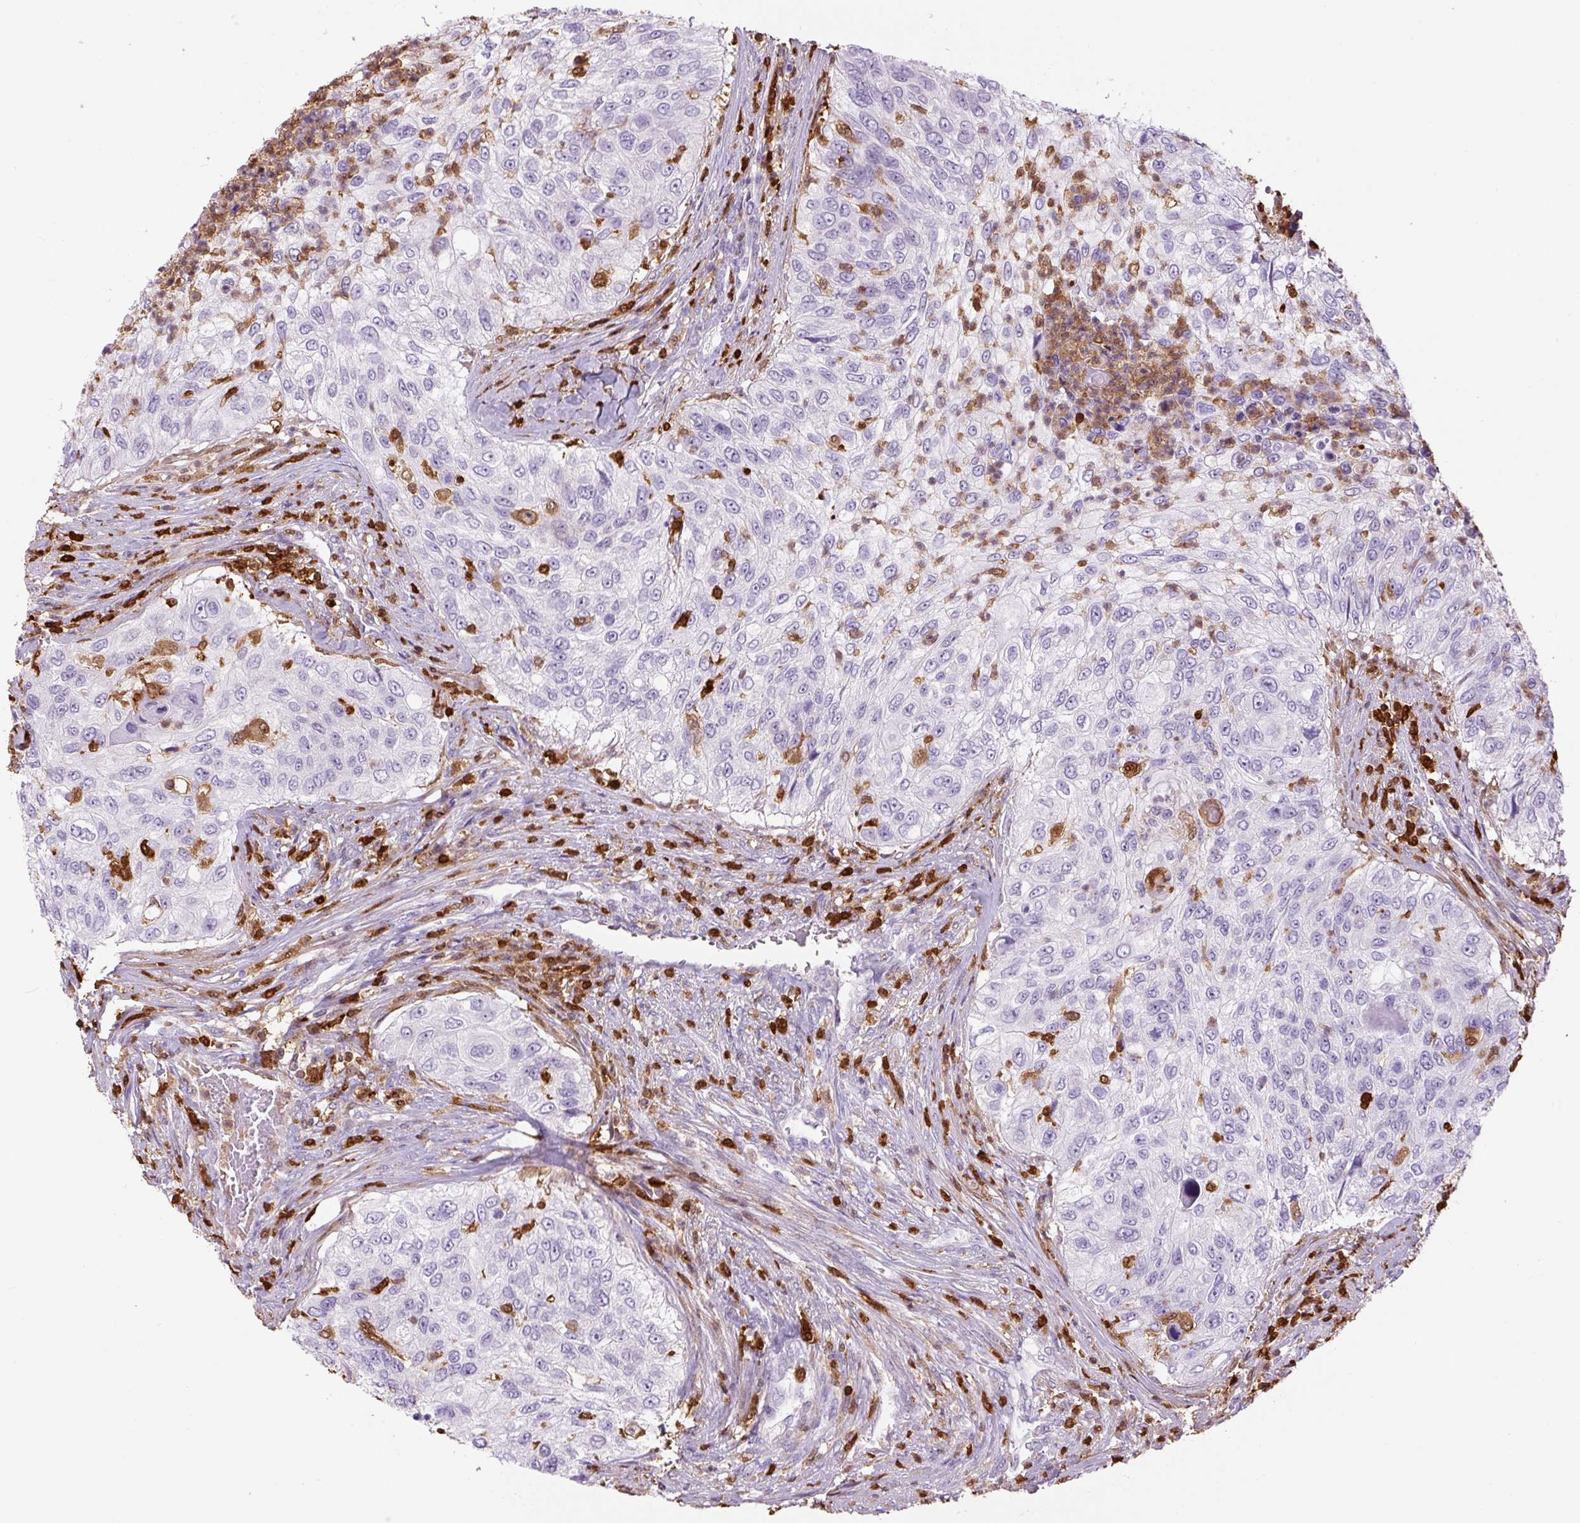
{"staining": {"intensity": "negative", "quantity": "none", "location": "none"}, "tissue": "urothelial cancer", "cell_type": "Tumor cells", "image_type": "cancer", "snomed": [{"axis": "morphology", "description": "Urothelial carcinoma, High grade"}, {"axis": "topography", "description": "Urinary bladder"}], "caption": "The image exhibits no staining of tumor cells in high-grade urothelial carcinoma.", "gene": "S100A4", "patient": {"sex": "female", "age": 60}}